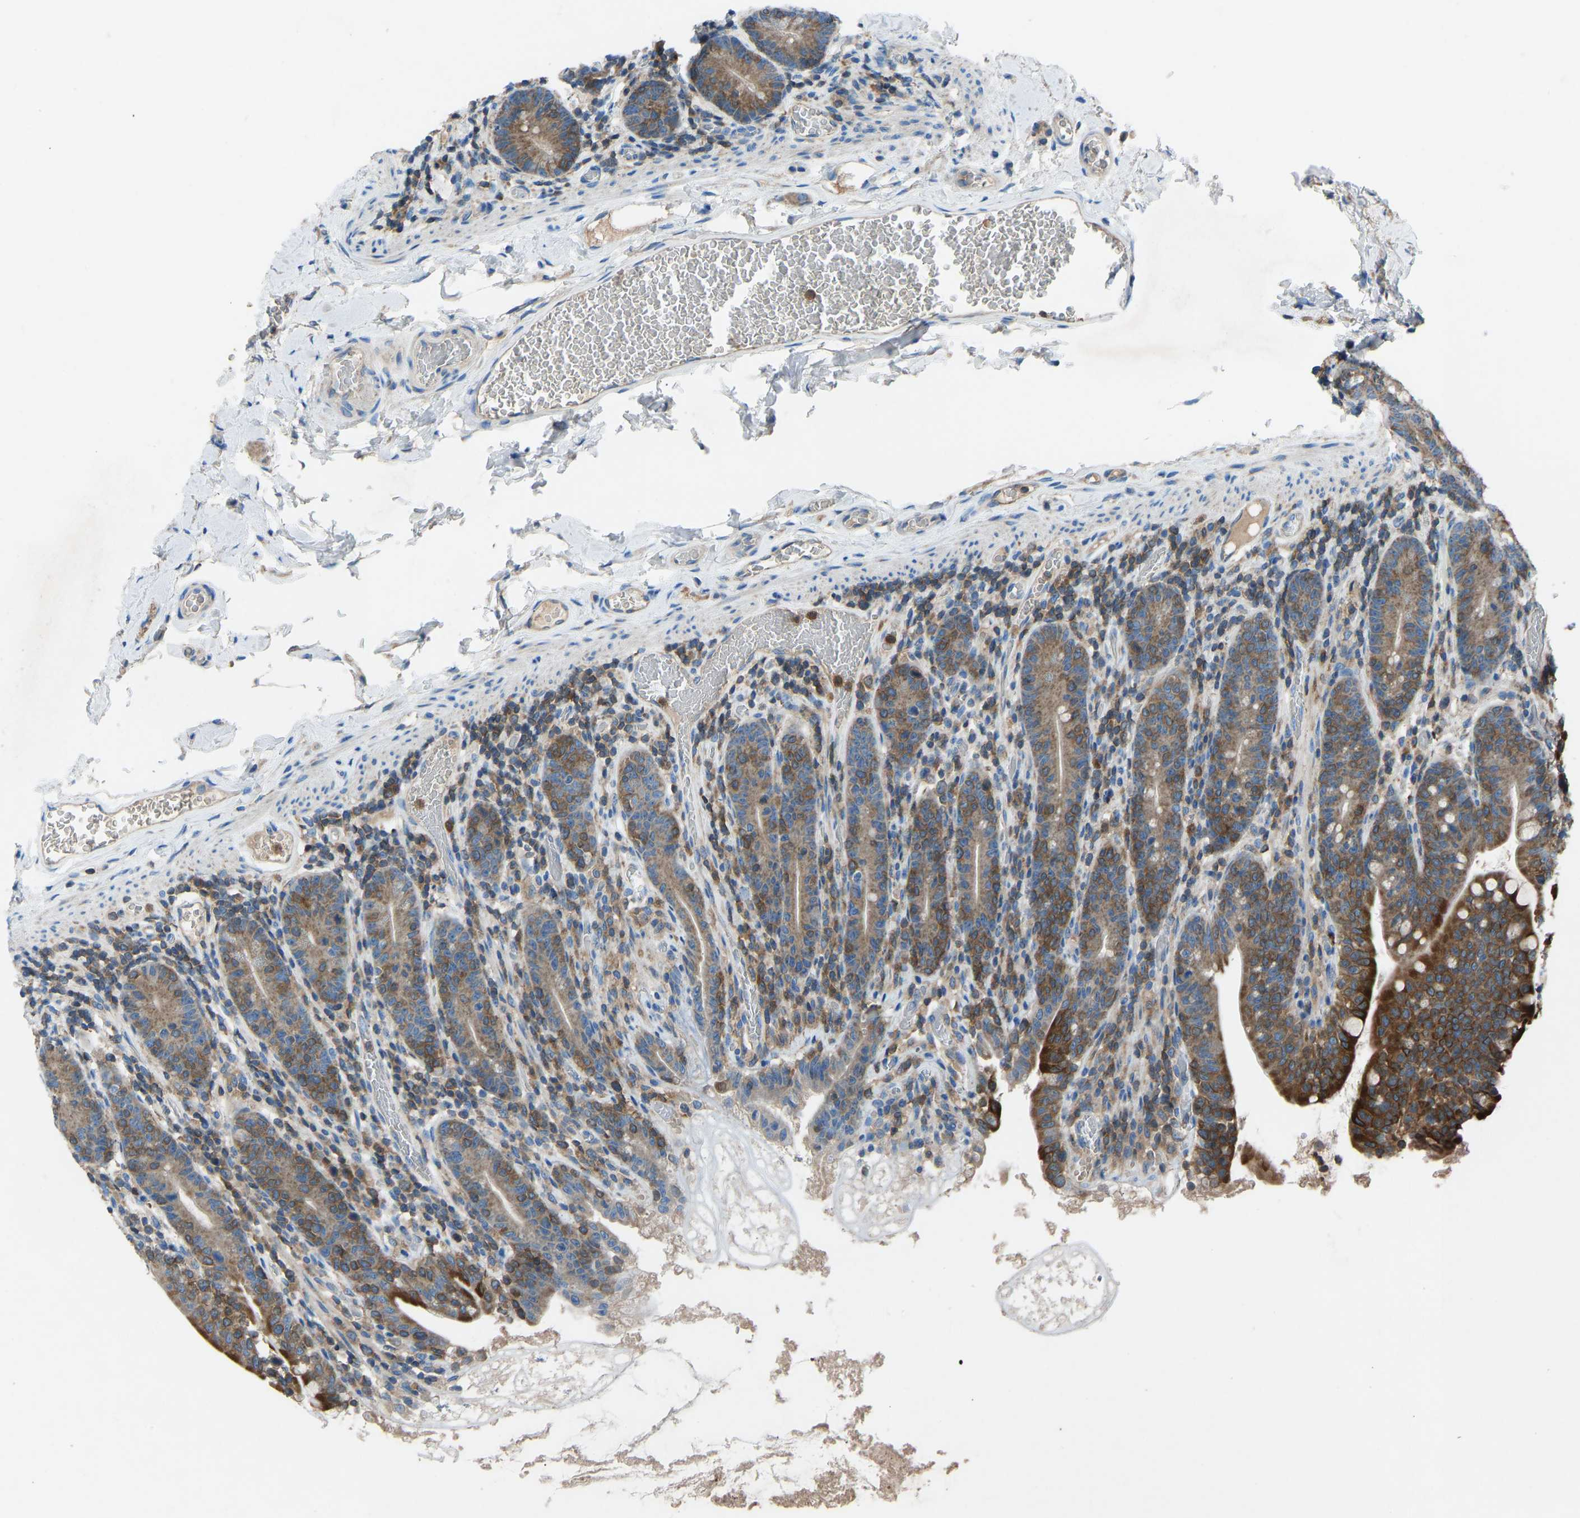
{"staining": {"intensity": "strong", "quantity": ">75%", "location": "cytoplasmic/membranous"}, "tissue": "small intestine", "cell_type": "Glandular cells", "image_type": "normal", "snomed": [{"axis": "morphology", "description": "Normal tissue, NOS"}, {"axis": "topography", "description": "Small intestine"}], "caption": "Immunohistochemical staining of unremarkable human small intestine displays strong cytoplasmic/membranous protein expression in approximately >75% of glandular cells.", "gene": "GRK6", "patient": {"sex": "female", "age": 56}}